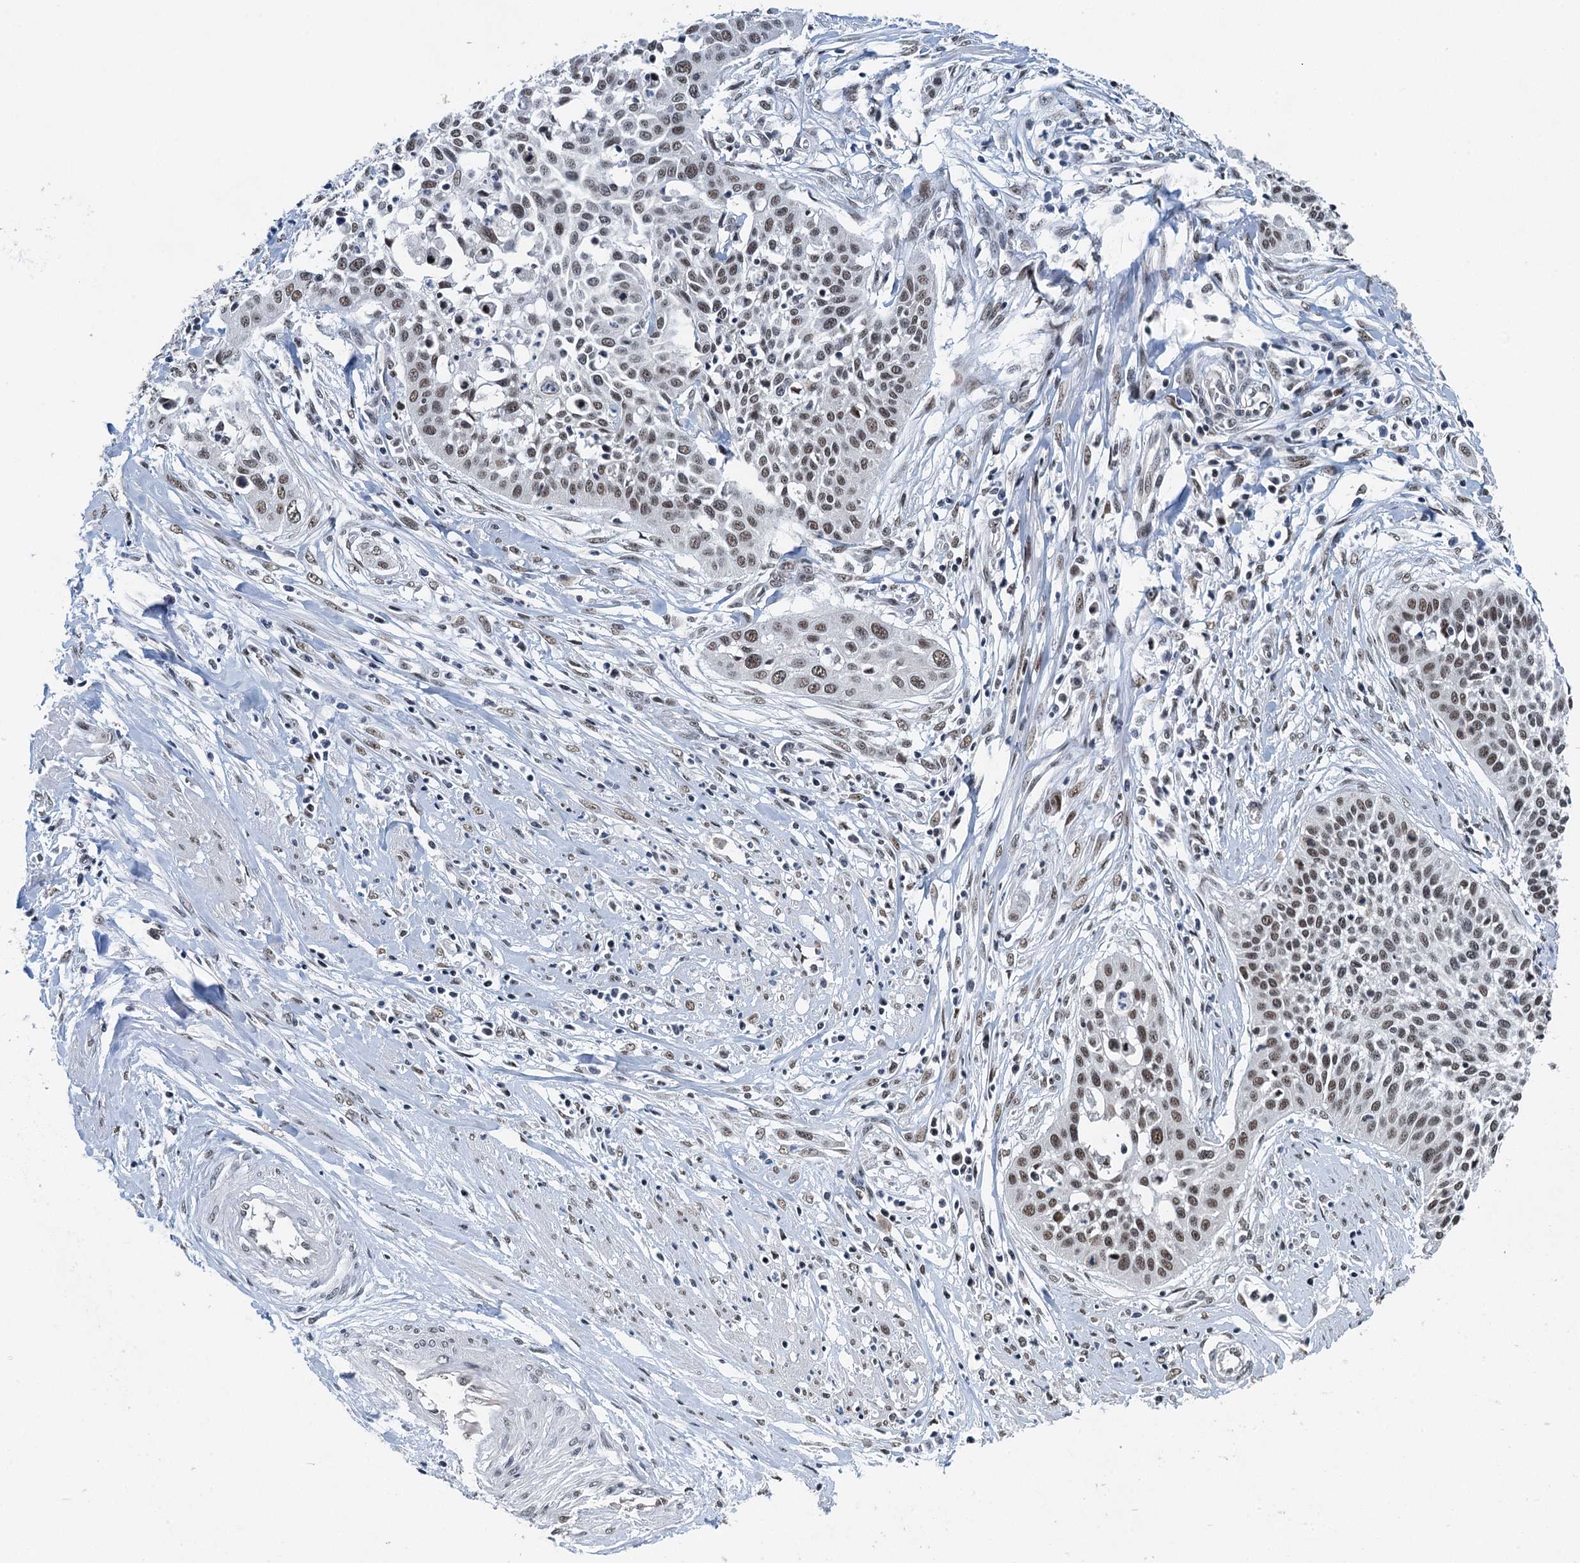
{"staining": {"intensity": "moderate", "quantity": "25%-75%", "location": "nuclear"}, "tissue": "cervical cancer", "cell_type": "Tumor cells", "image_type": "cancer", "snomed": [{"axis": "morphology", "description": "Squamous cell carcinoma, NOS"}, {"axis": "topography", "description": "Cervix"}], "caption": "Protein expression by immunohistochemistry (IHC) displays moderate nuclear positivity in approximately 25%-75% of tumor cells in cervical cancer.", "gene": "MTA3", "patient": {"sex": "female", "age": 34}}